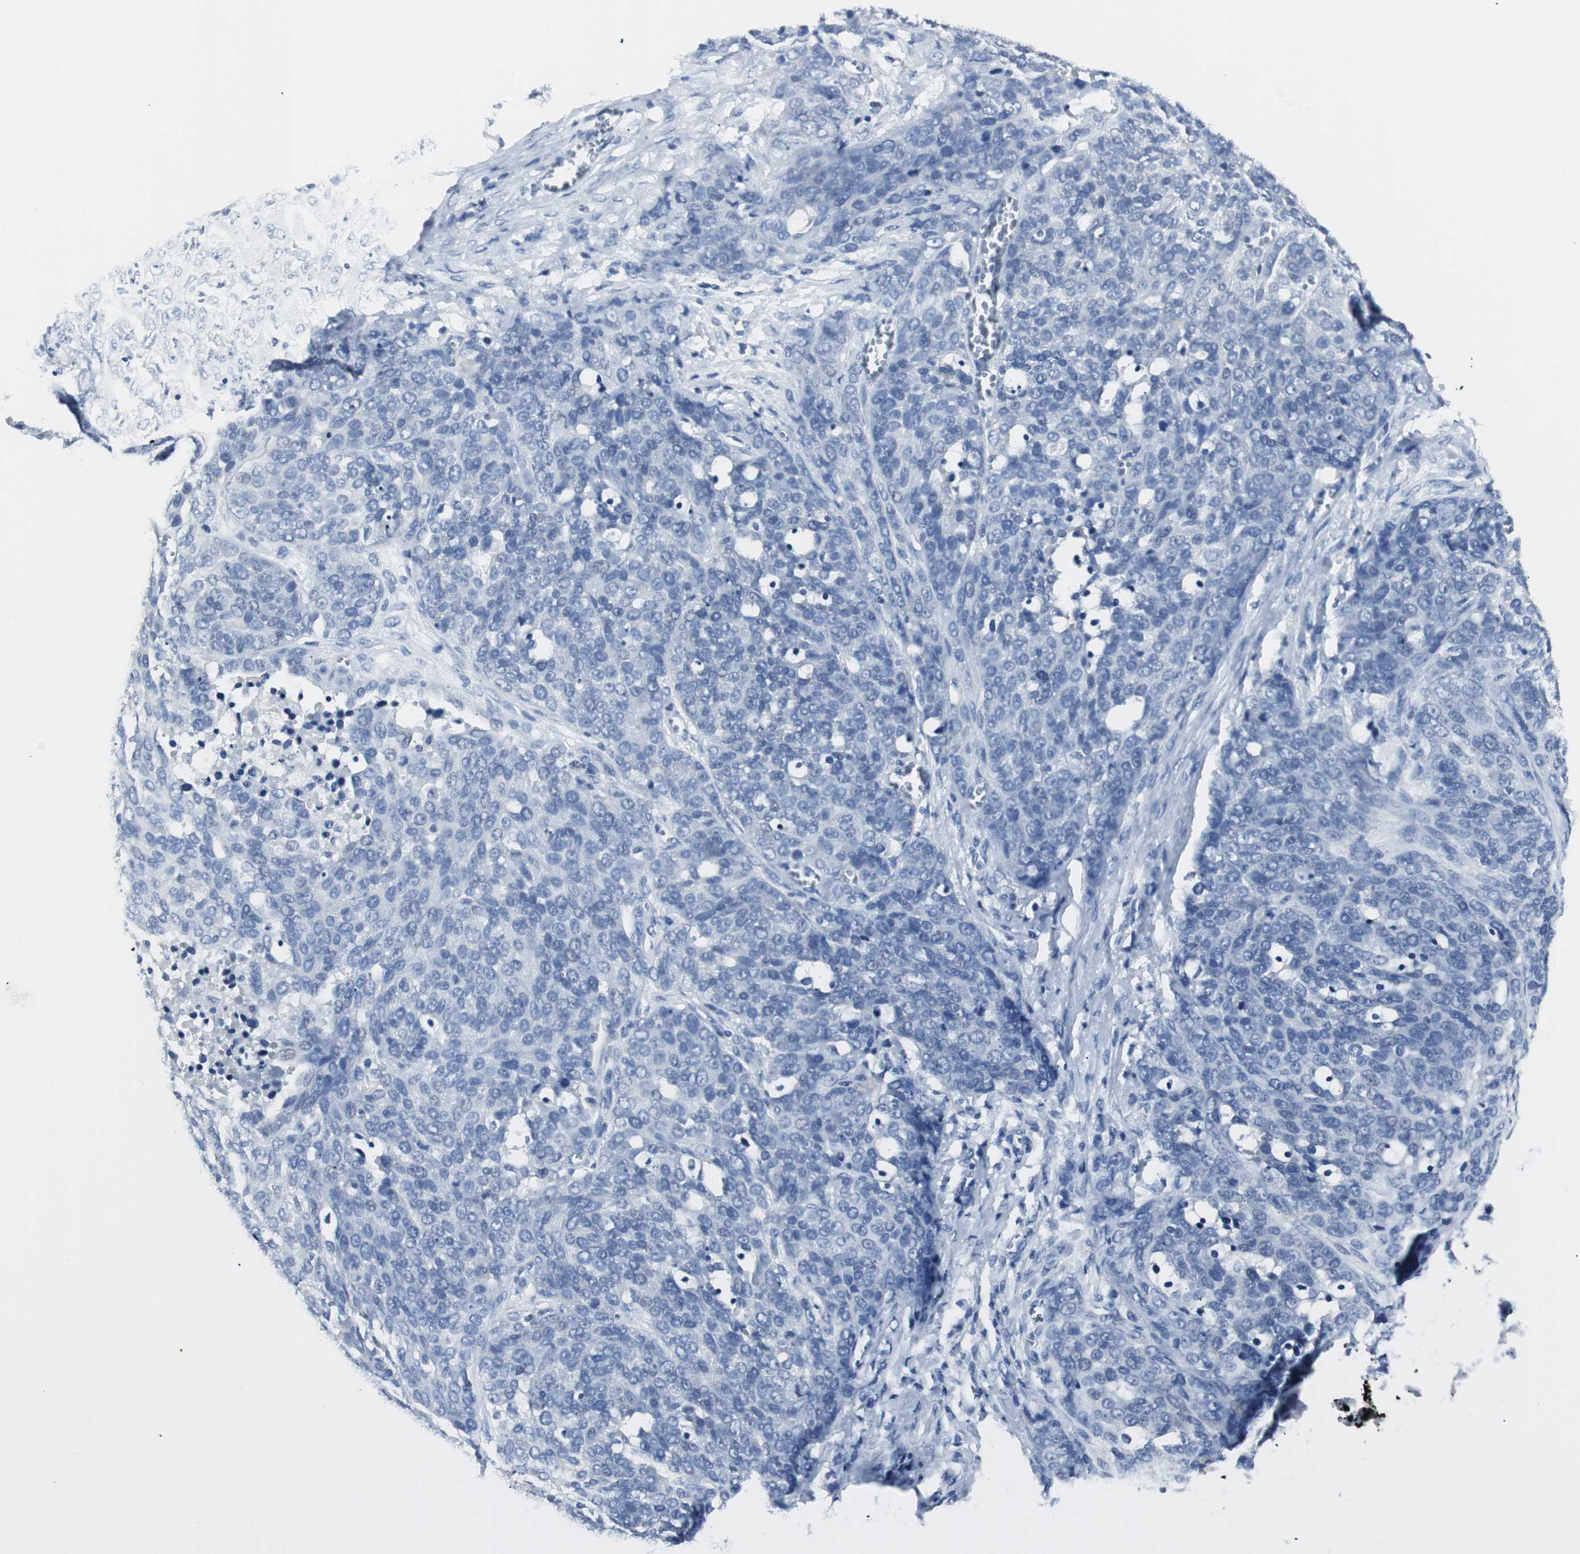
{"staining": {"intensity": "negative", "quantity": "none", "location": "none"}, "tissue": "ovarian cancer", "cell_type": "Tumor cells", "image_type": "cancer", "snomed": [{"axis": "morphology", "description": "Cystadenocarcinoma, serous, NOS"}, {"axis": "topography", "description": "Ovary"}], "caption": "A photomicrograph of ovarian serous cystadenocarcinoma stained for a protein reveals no brown staining in tumor cells. (DAB immunohistochemistry visualized using brightfield microscopy, high magnification).", "gene": "GAP43", "patient": {"sex": "female", "age": 44}}